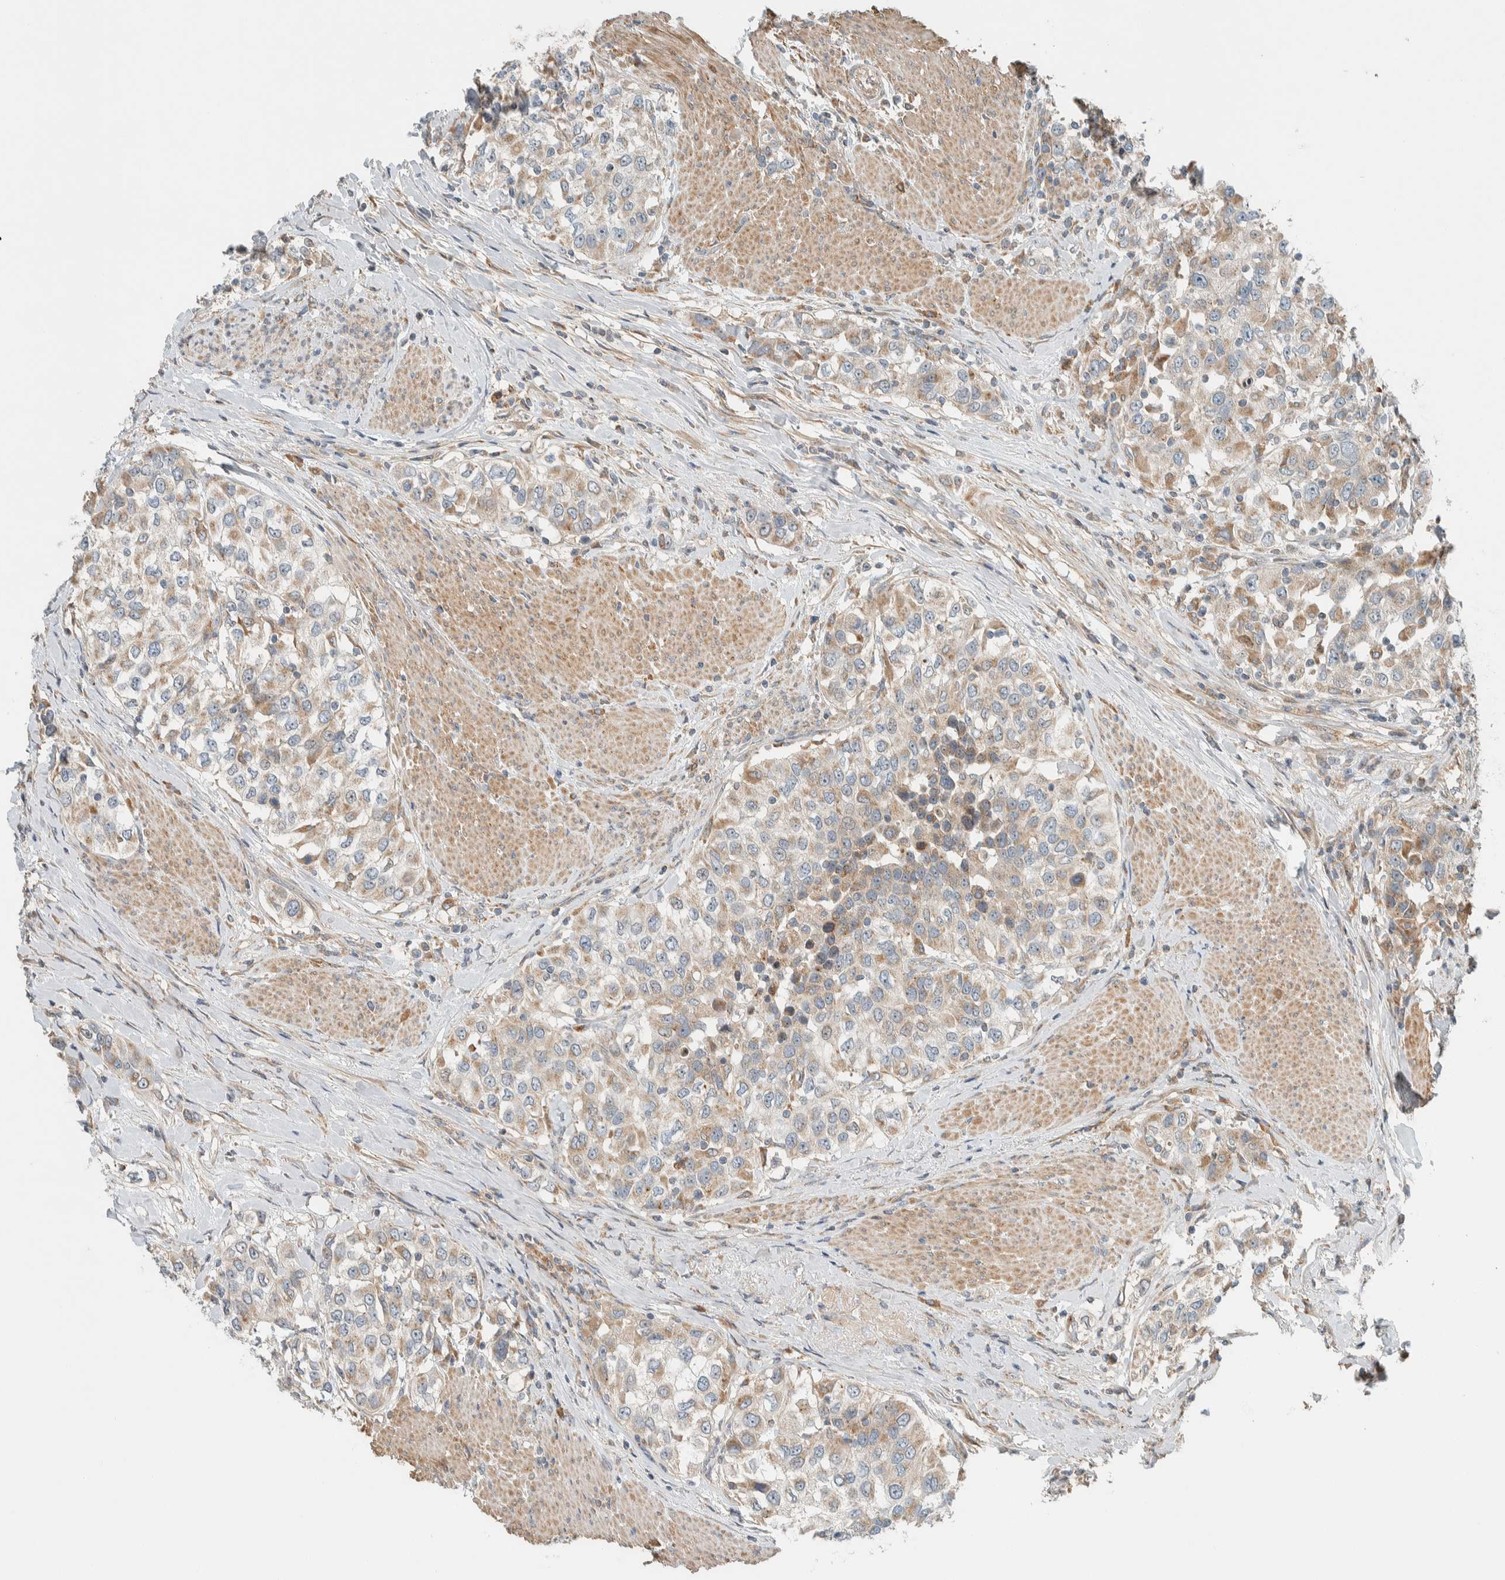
{"staining": {"intensity": "moderate", "quantity": "25%-75%", "location": "cytoplasmic/membranous"}, "tissue": "urothelial cancer", "cell_type": "Tumor cells", "image_type": "cancer", "snomed": [{"axis": "morphology", "description": "Urothelial carcinoma, High grade"}, {"axis": "topography", "description": "Urinary bladder"}], "caption": "Protein staining shows moderate cytoplasmic/membranous staining in about 25%-75% of tumor cells in high-grade urothelial carcinoma.", "gene": "SLFN12L", "patient": {"sex": "female", "age": 80}}